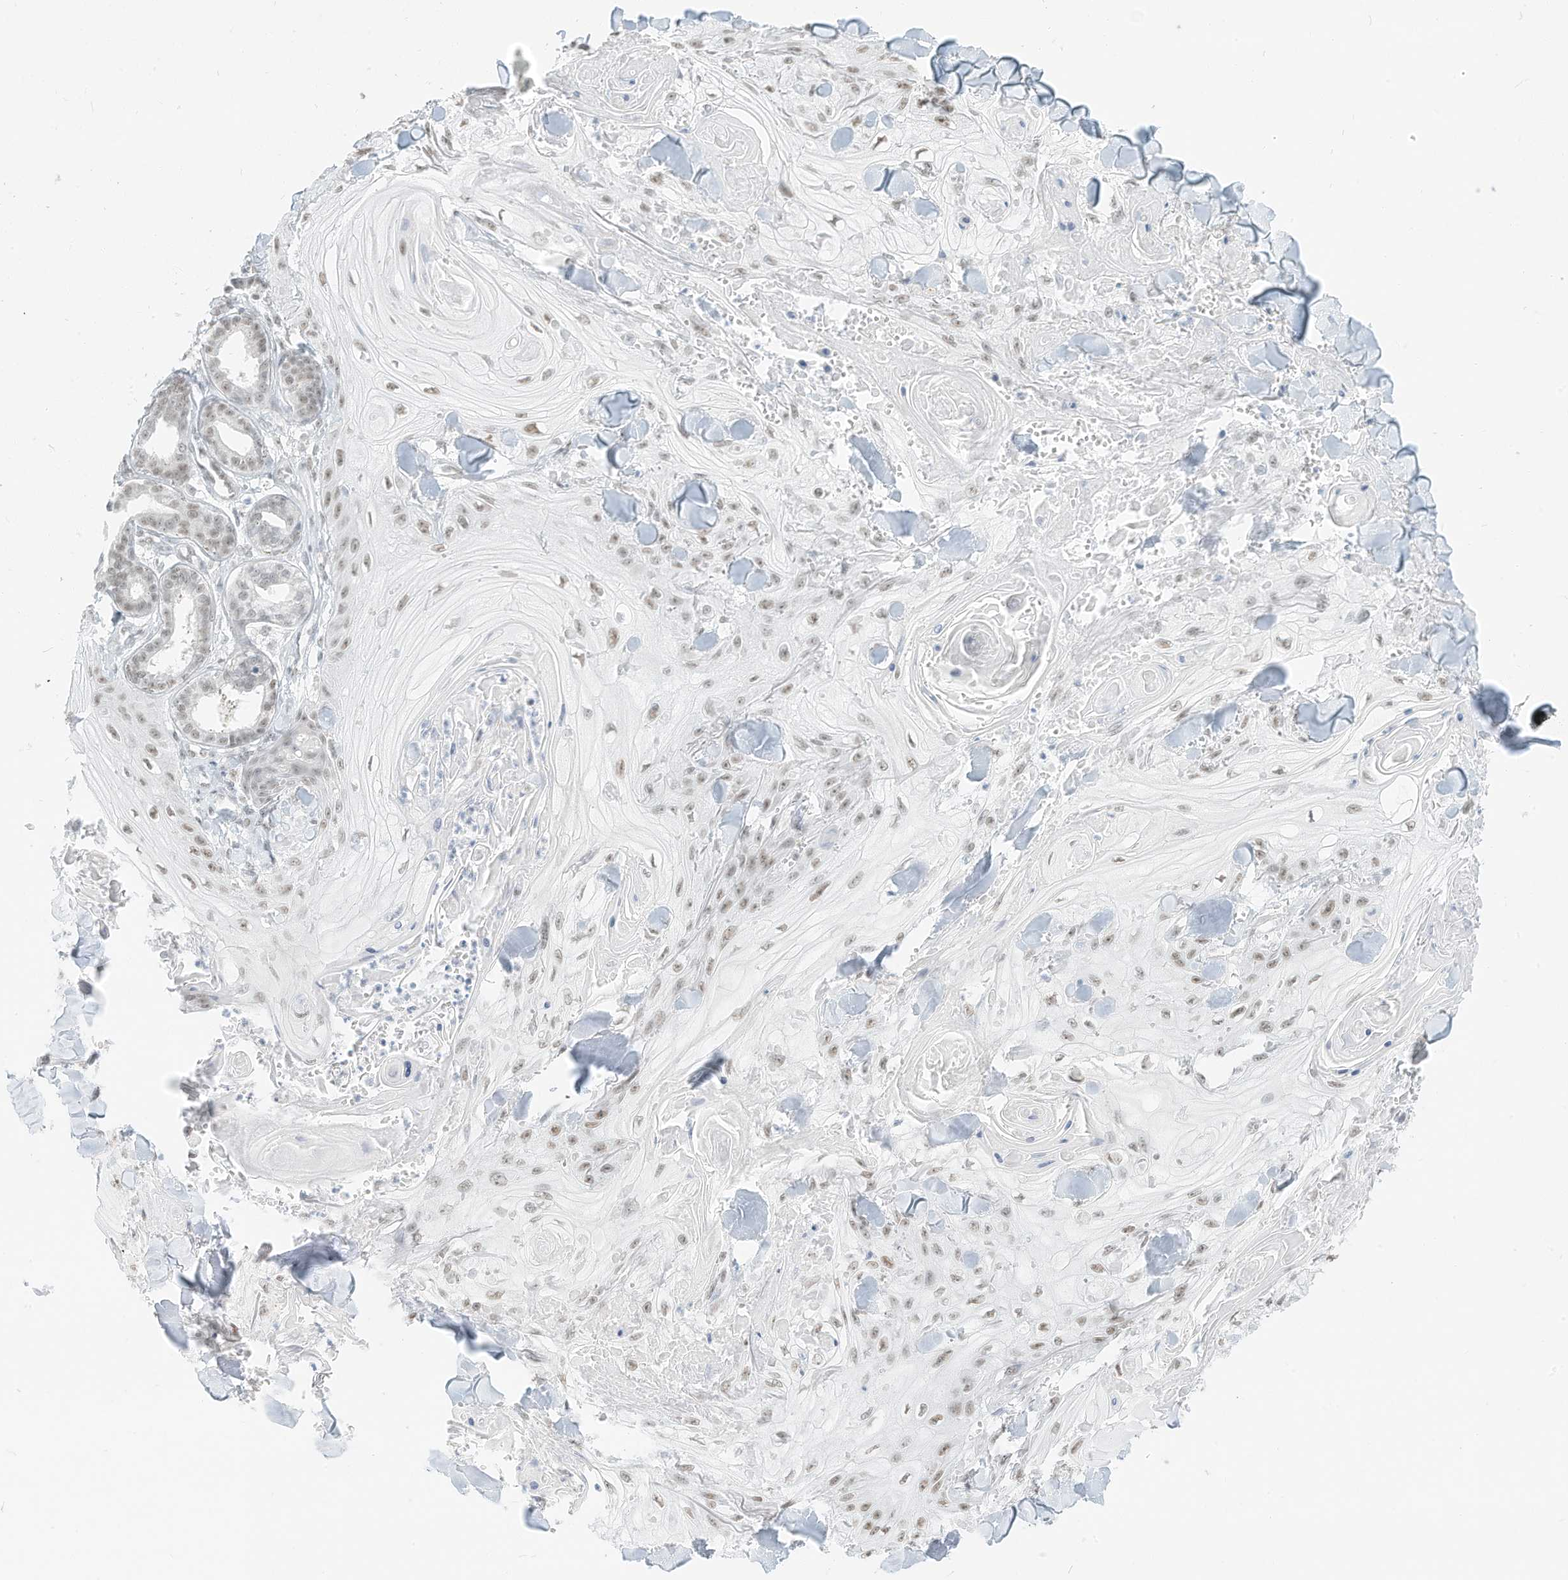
{"staining": {"intensity": "weak", "quantity": ">75%", "location": "nuclear"}, "tissue": "skin cancer", "cell_type": "Tumor cells", "image_type": "cancer", "snomed": [{"axis": "morphology", "description": "Squamous cell carcinoma, NOS"}, {"axis": "topography", "description": "Skin"}], "caption": "Squamous cell carcinoma (skin) was stained to show a protein in brown. There is low levels of weak nuclear expression in approximately >75% of tumor cells.", "gene": "PGC", "patient": {"sex": "male", "age": 74}}